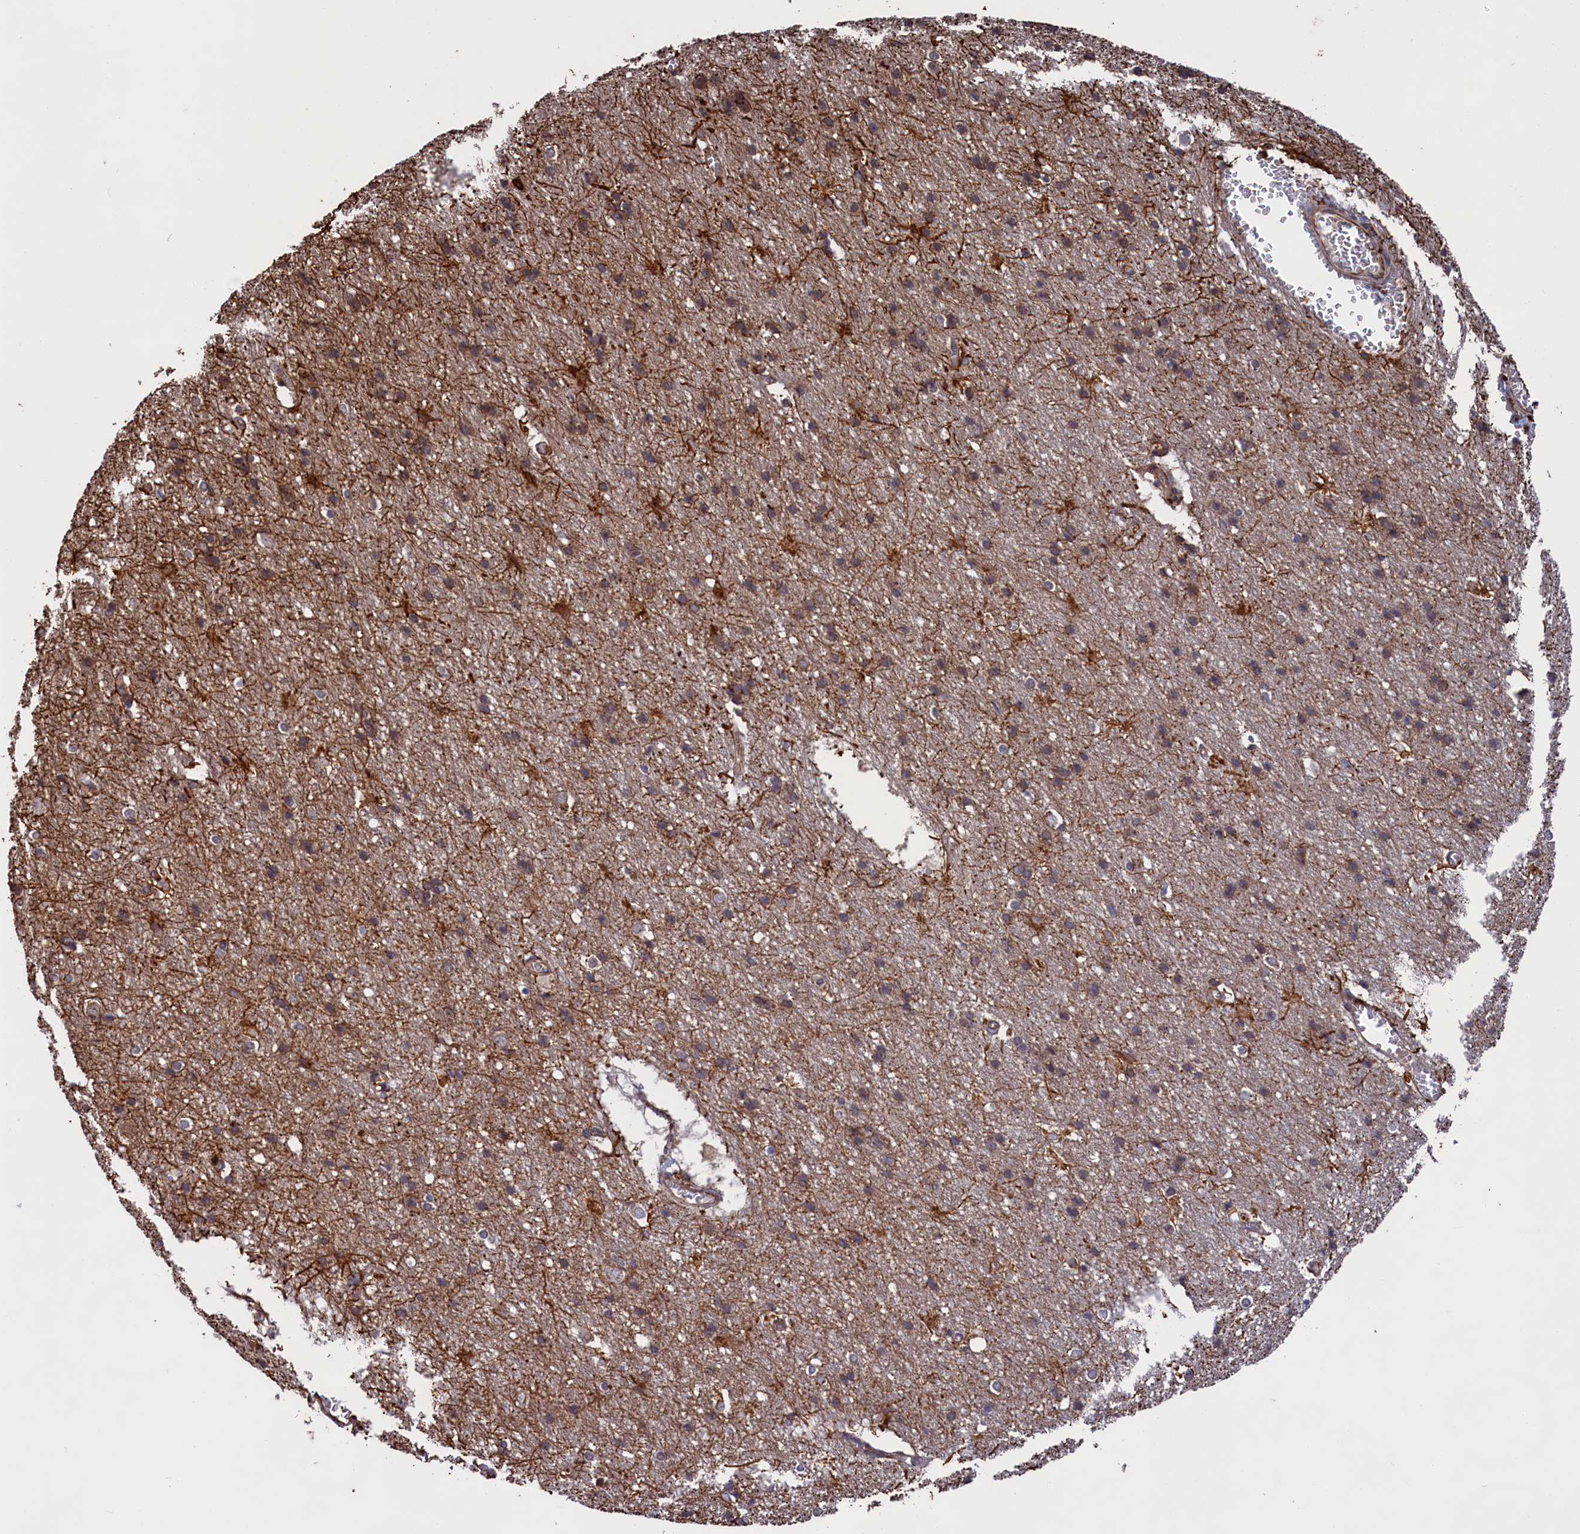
{"staining": {"intensity": "moderate", "quantity": ">75%", "location": "cytoplasmic/membranous"}, "tissue": "cerebral cortex", "cell_type": "Endothelial cells", "image_type": "normal", "snomed": [{"axis": "morphology", "description": "Normal tissue, NOS"}, {"axis": "topography", "description": "Cerebral cortex"}], "caption": "IHC image of benign cerebral cortex: human cerebral cortex stained using immunohistochemistry exhibits medium levels of moderate protein expression localized specifically in the cytoplasmic/membranous of endothelial cells, appearing as a cytoplasmic/membranous brown color.", "gene": "CCDC124", "patient": {"sex": "male", "age": 54}}